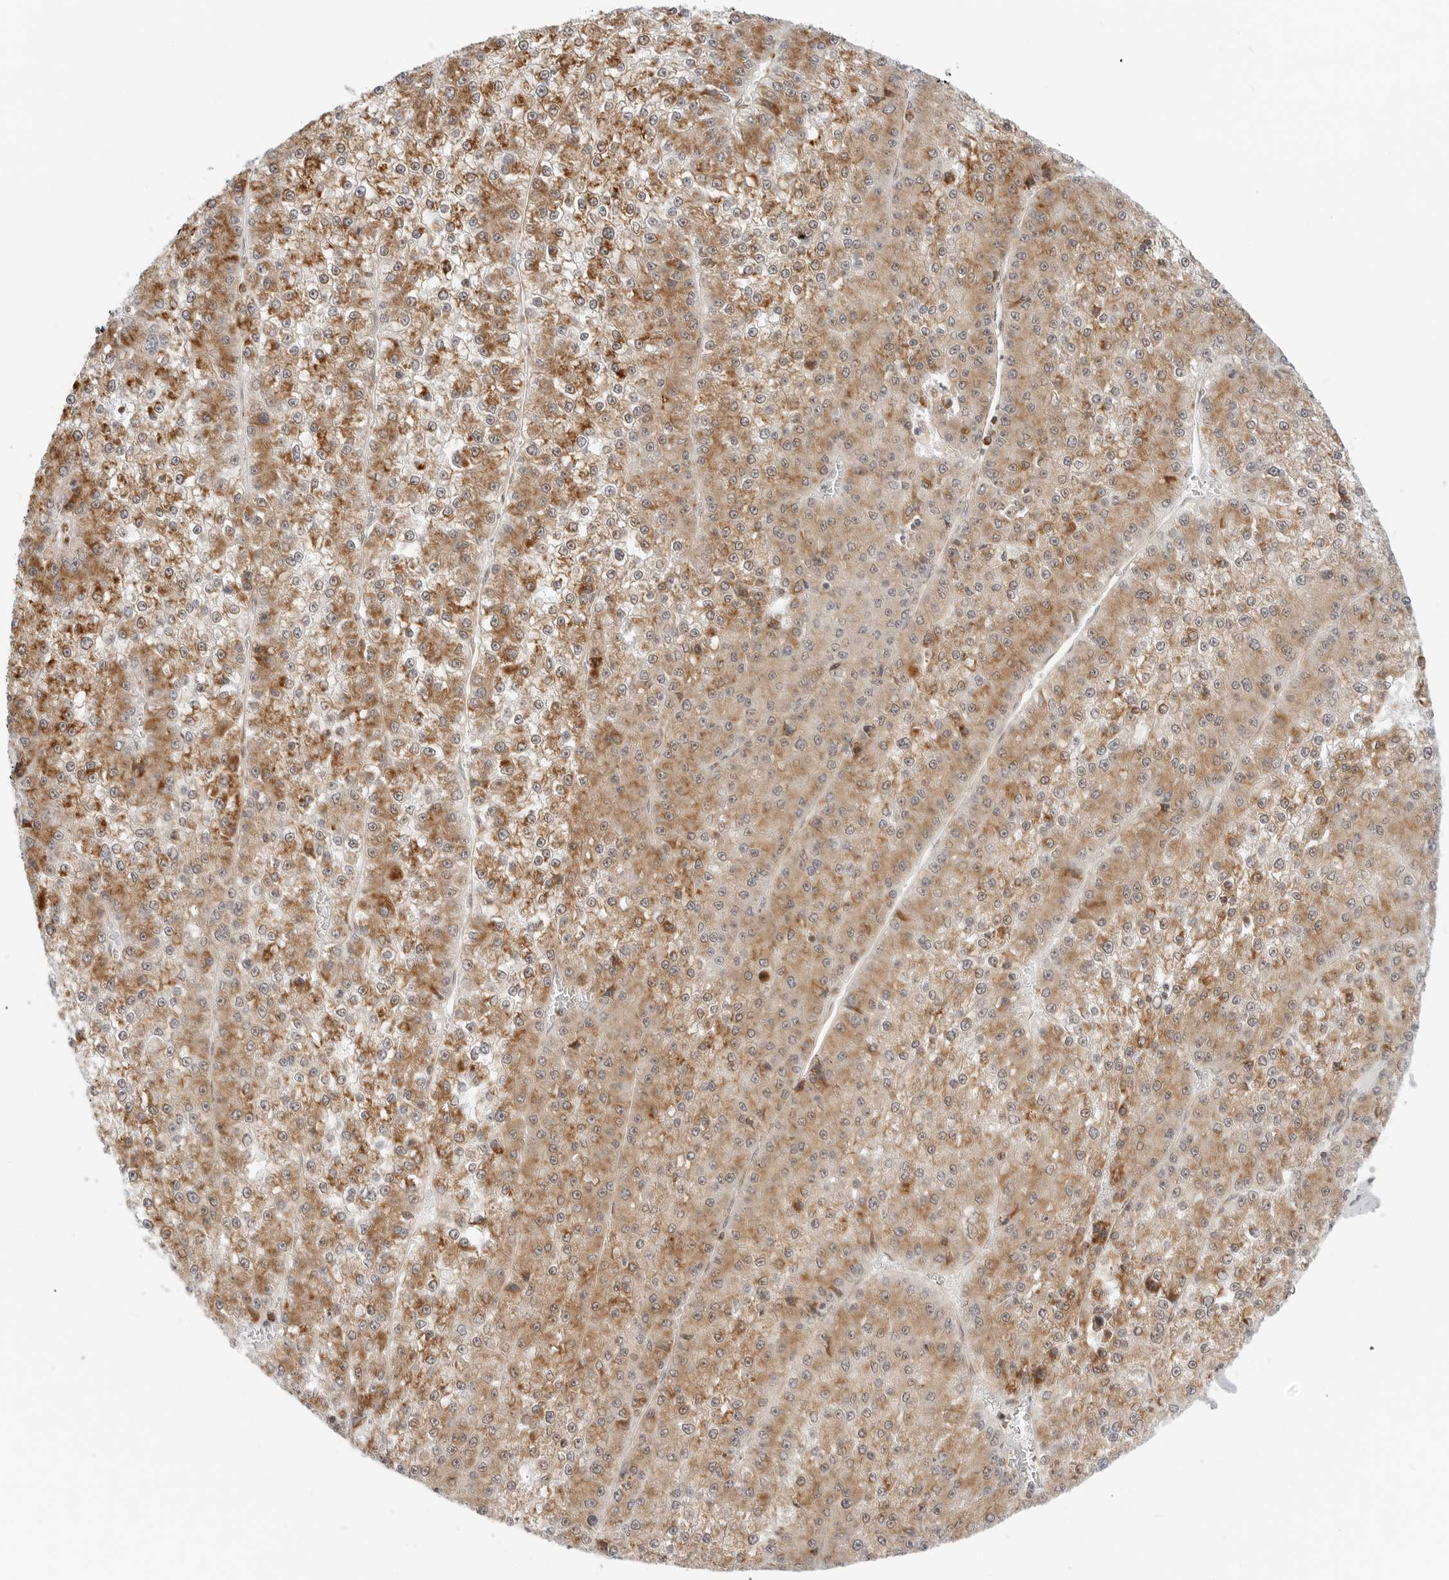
{"staining": {"intensity": "moderate", "quantity": ">75%", "location": "cytoplasmic/membranous"}, "tissue": "liver cancer", "cell_type": "Tumor cells", "image_type": "cancer", "snomed": [{"axis": "morphology", "description": "Carcinoma, Hepatocellular, NOS"}, {"axis": "topography", "description": "Liver"}], "caption": "Moderate cytoplasmic/membranous protein staining is appreciated in approximately >75% of tumor cells in liver hepatocellular carcinoma.", "gene": "POLR3GL", "patient": {"sex": "female", "age": 73}}